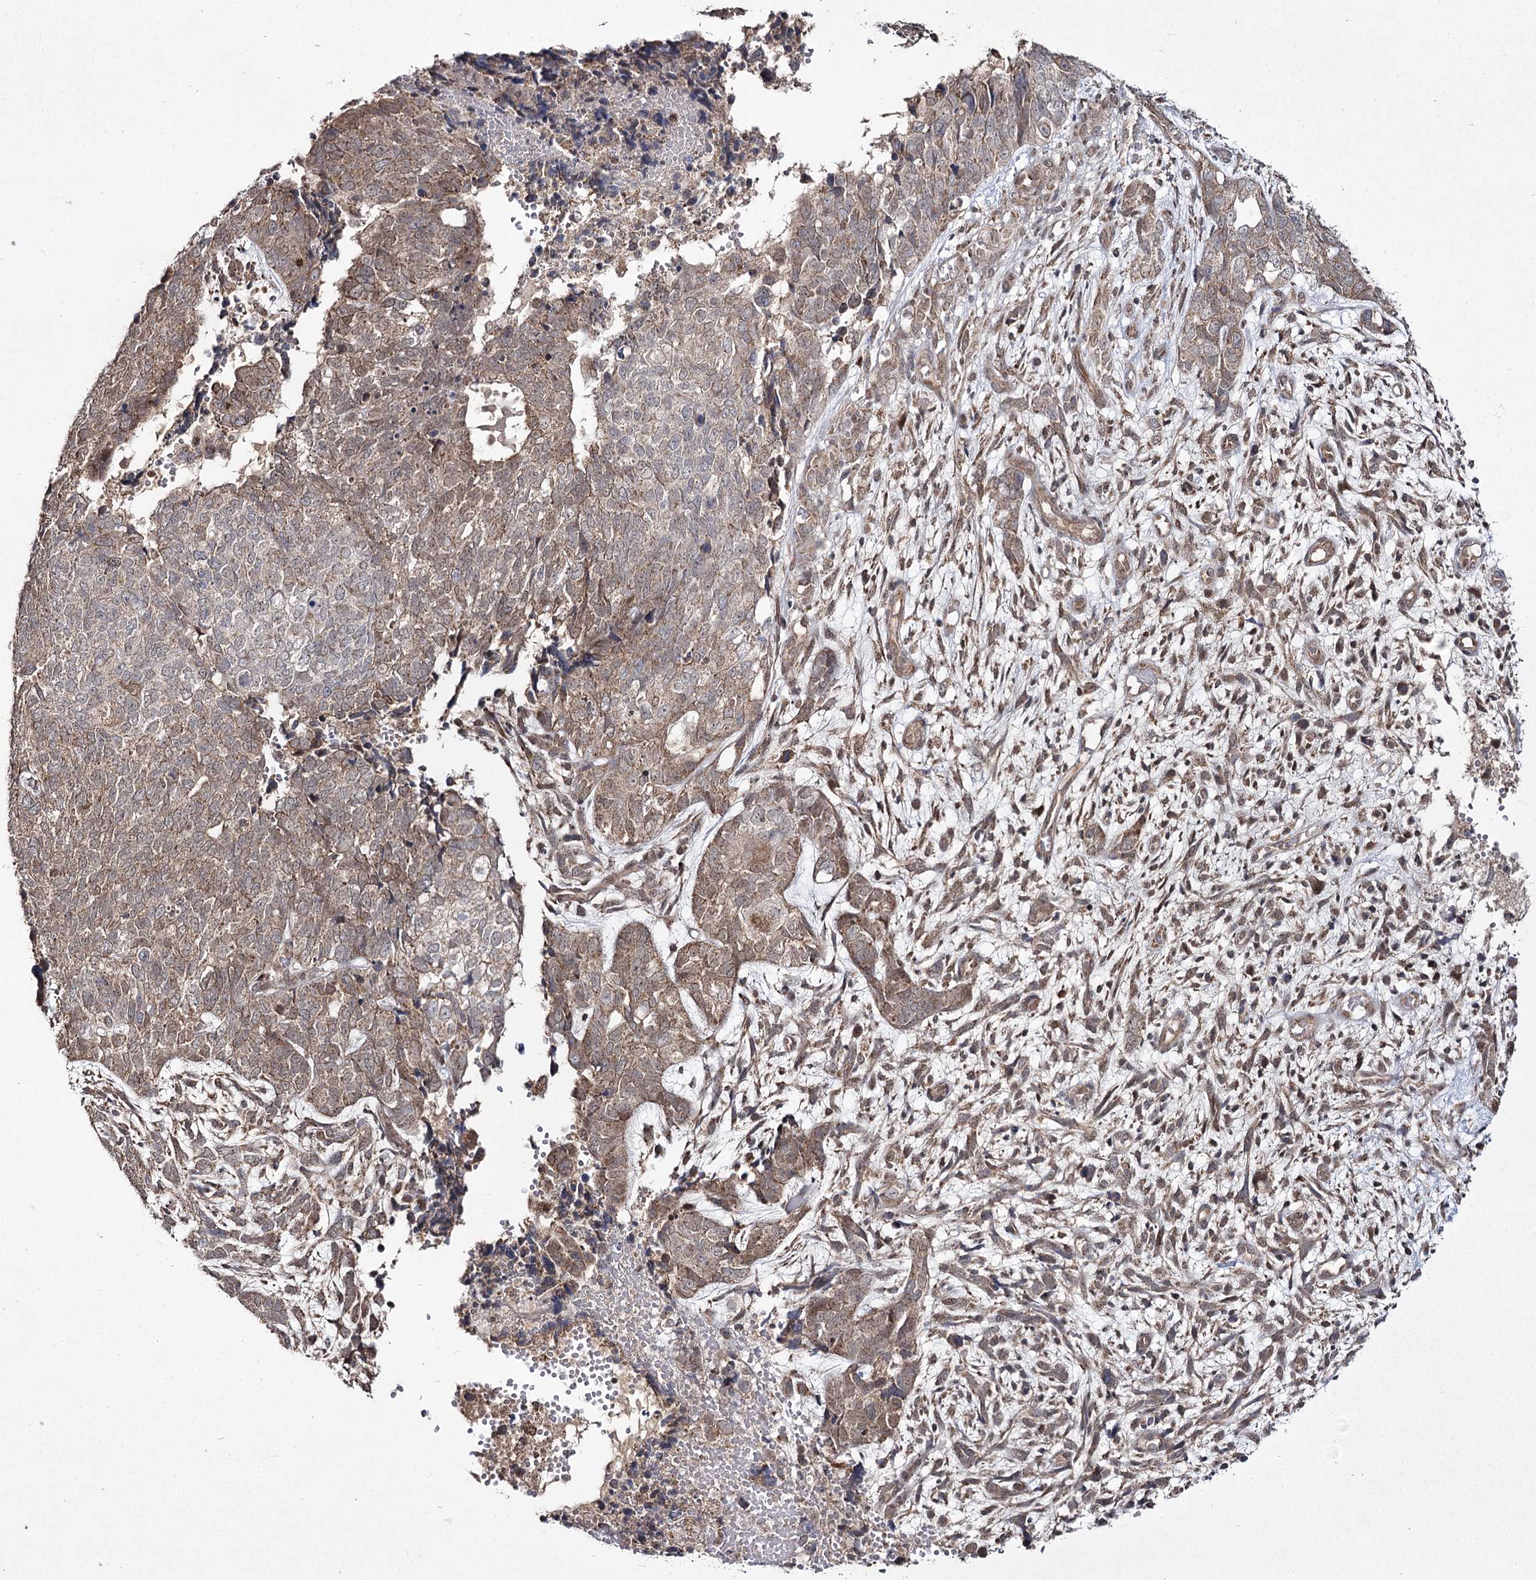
{"staining": {"intensity": "weak", "quantity": ">75%", "location": "cytoplasmic/membranous"}, "tissue": "cervical cancer", "cell_type": "Tumor cells", "image_type": "cancer", "snomed": [{"axis": "morphology", "description": "Squamous cell carcinoma, NOS"}, {"axis": "topography", "description": "Cervix"}], "caption": "Immunohistochemical staining of cervical cancer reveals low levels of weak cytoplasmic/membranous expression in about >75% of tumor cells.", "gene": "TRNT1", "patient": {"sex": "female", "age": 63}}